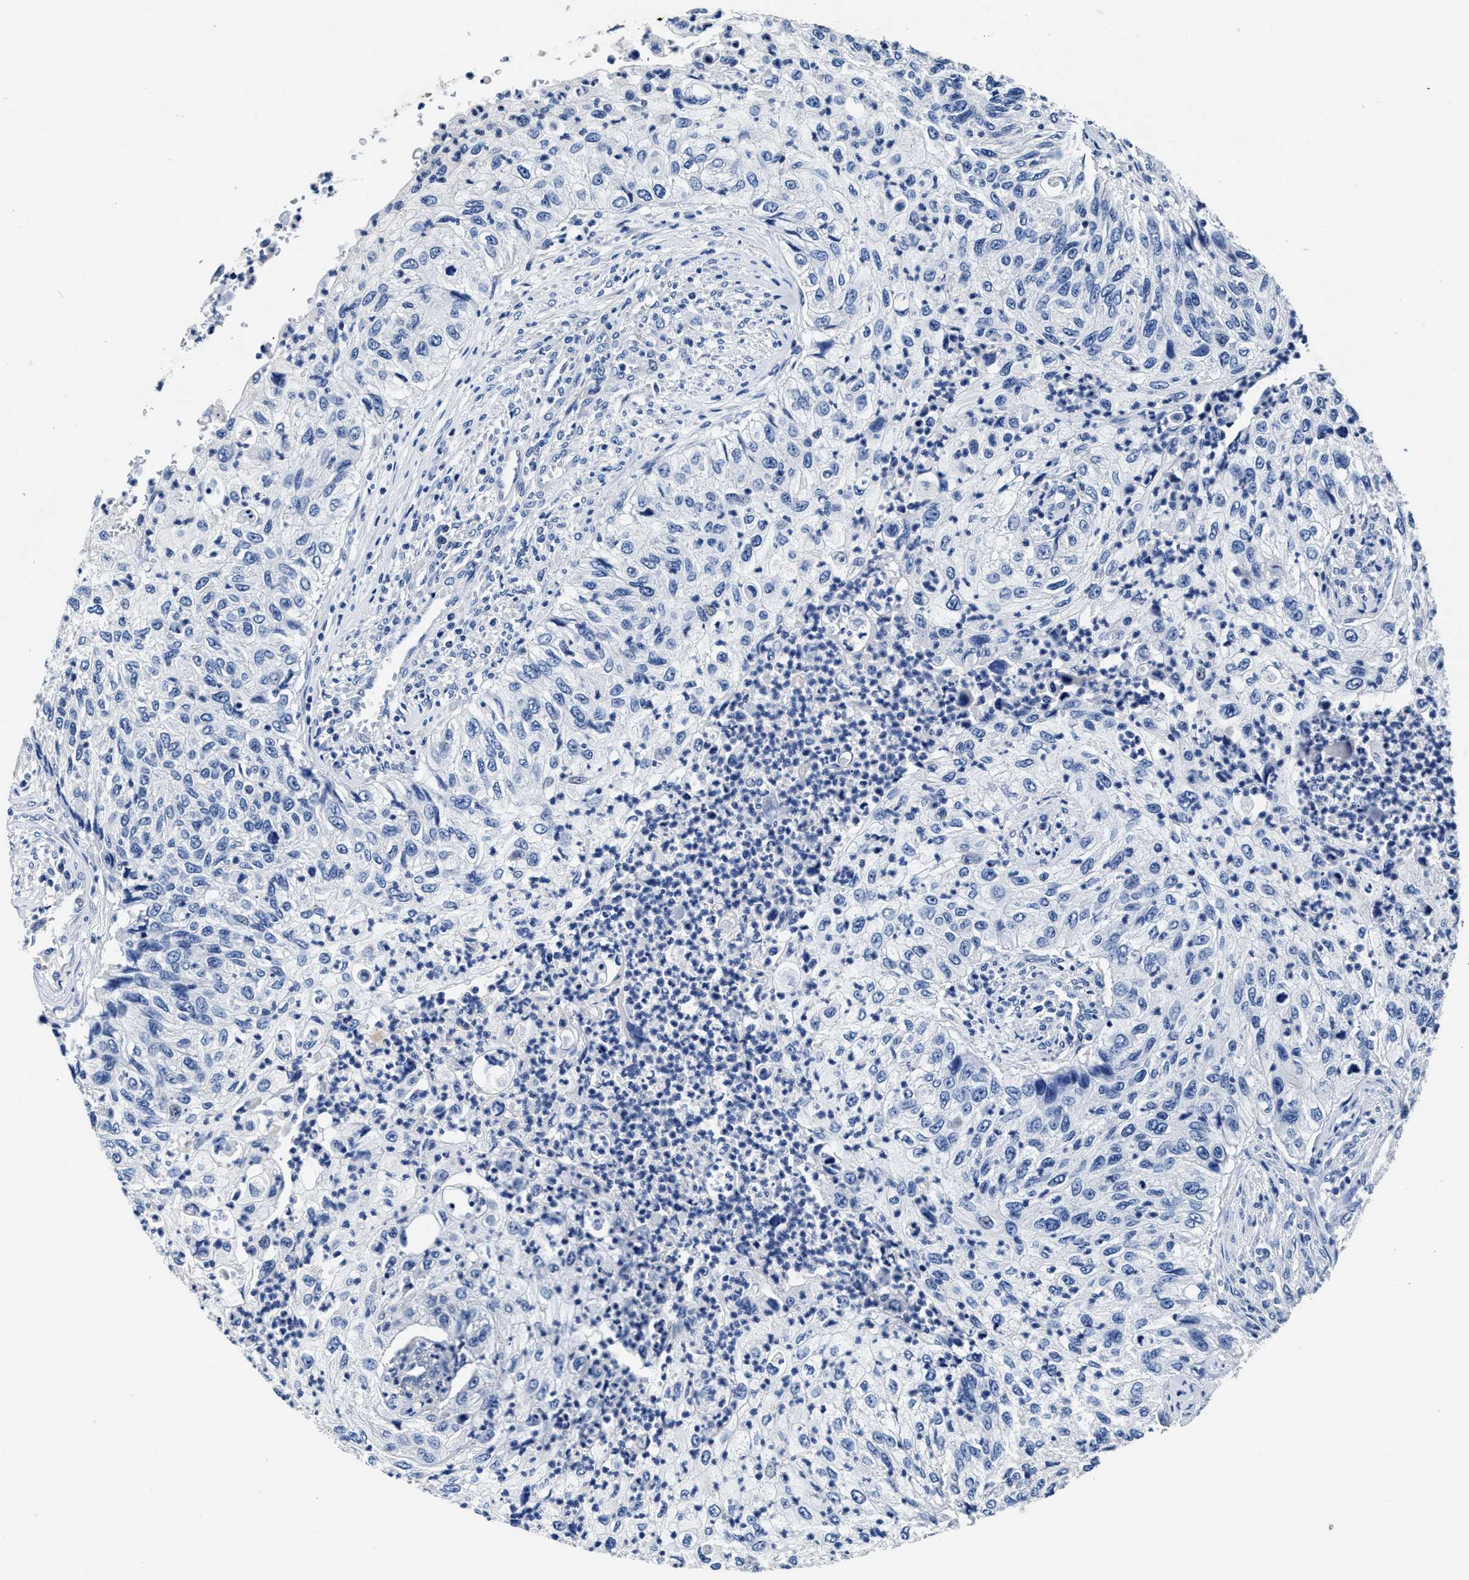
{"staining": {"intensity": "negative", "quantity": "none", "location": "none"}, "tissue": "urothelial cancer", "cell_type": "Tumor cells", "image_type": "cancer", "snomed": [{"axis": "morphology", "description": "Urothelial carcinoma, High grade"}, {"axis": "topography", "description": "Urinary bladder"}], "caption": "IHC image of human urothelial cancer stained for a protein (brown), which exhibits no positivity in tumor cells.", "gene": "GSTM1", "patient": {"sex": "female", "age": 60}}